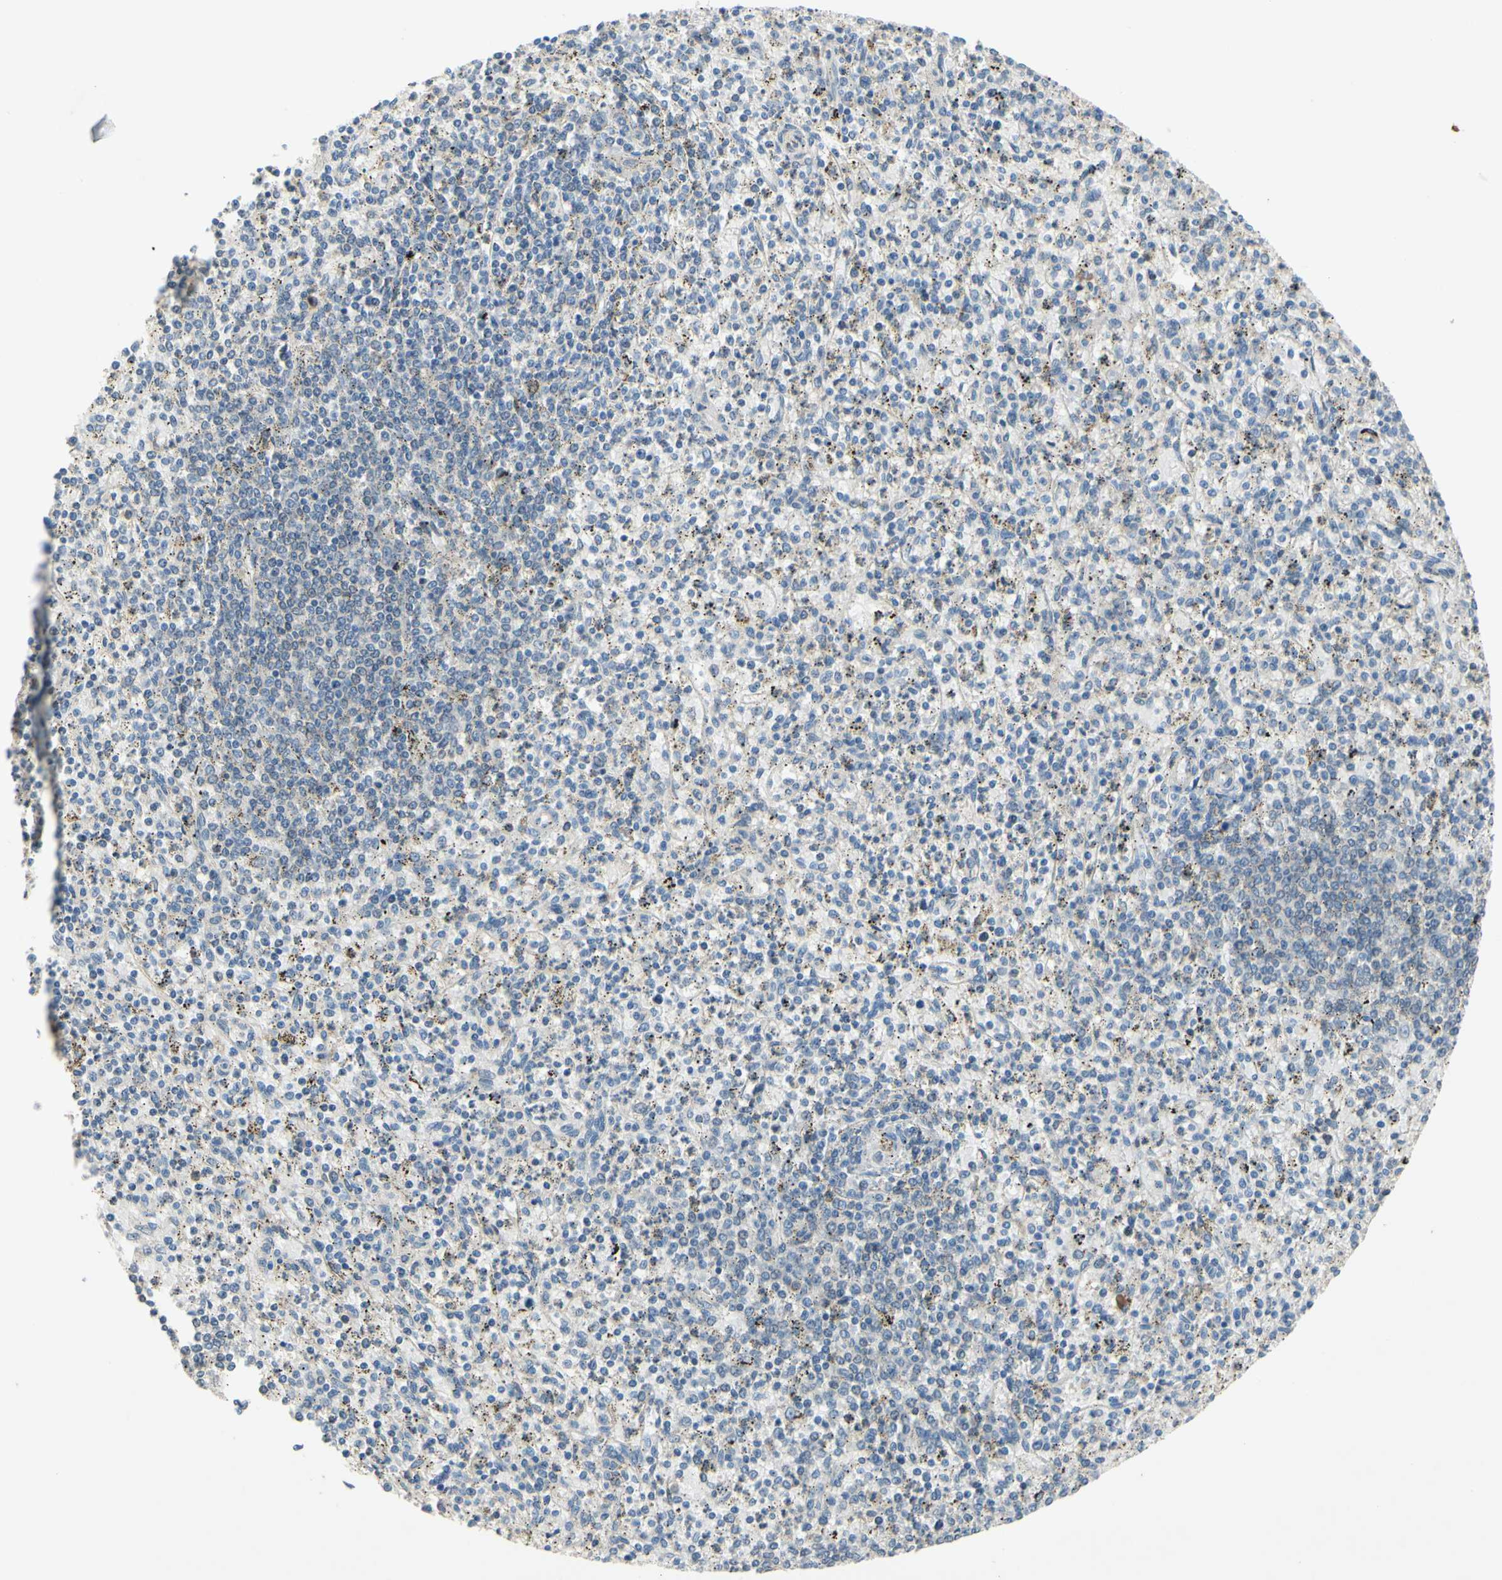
{"staining": {"intensity": "weak", "quantity": "25%-75%", "location": "cytoplasmic/membranous"}, "tissue": "spleen", "cell_type": "Cells in red pulp", "image_type": "normal", "snomed": [{"axis": "morphology", "description": "Normal tissue, NOS"}, {"axis": "topography", "description": "Spleen"}], "caption": "IHC micrograph of unremarkable spleen: spleen stained using IHC displays low levels of weak protein expression localized specifically in the cytoplasmic/membranous of cells in red pulp, appearing as a cytoplasmic/membranous brown color.", "gene": "PRXL2A", "patient": {"sex": "male", "age": 72}}